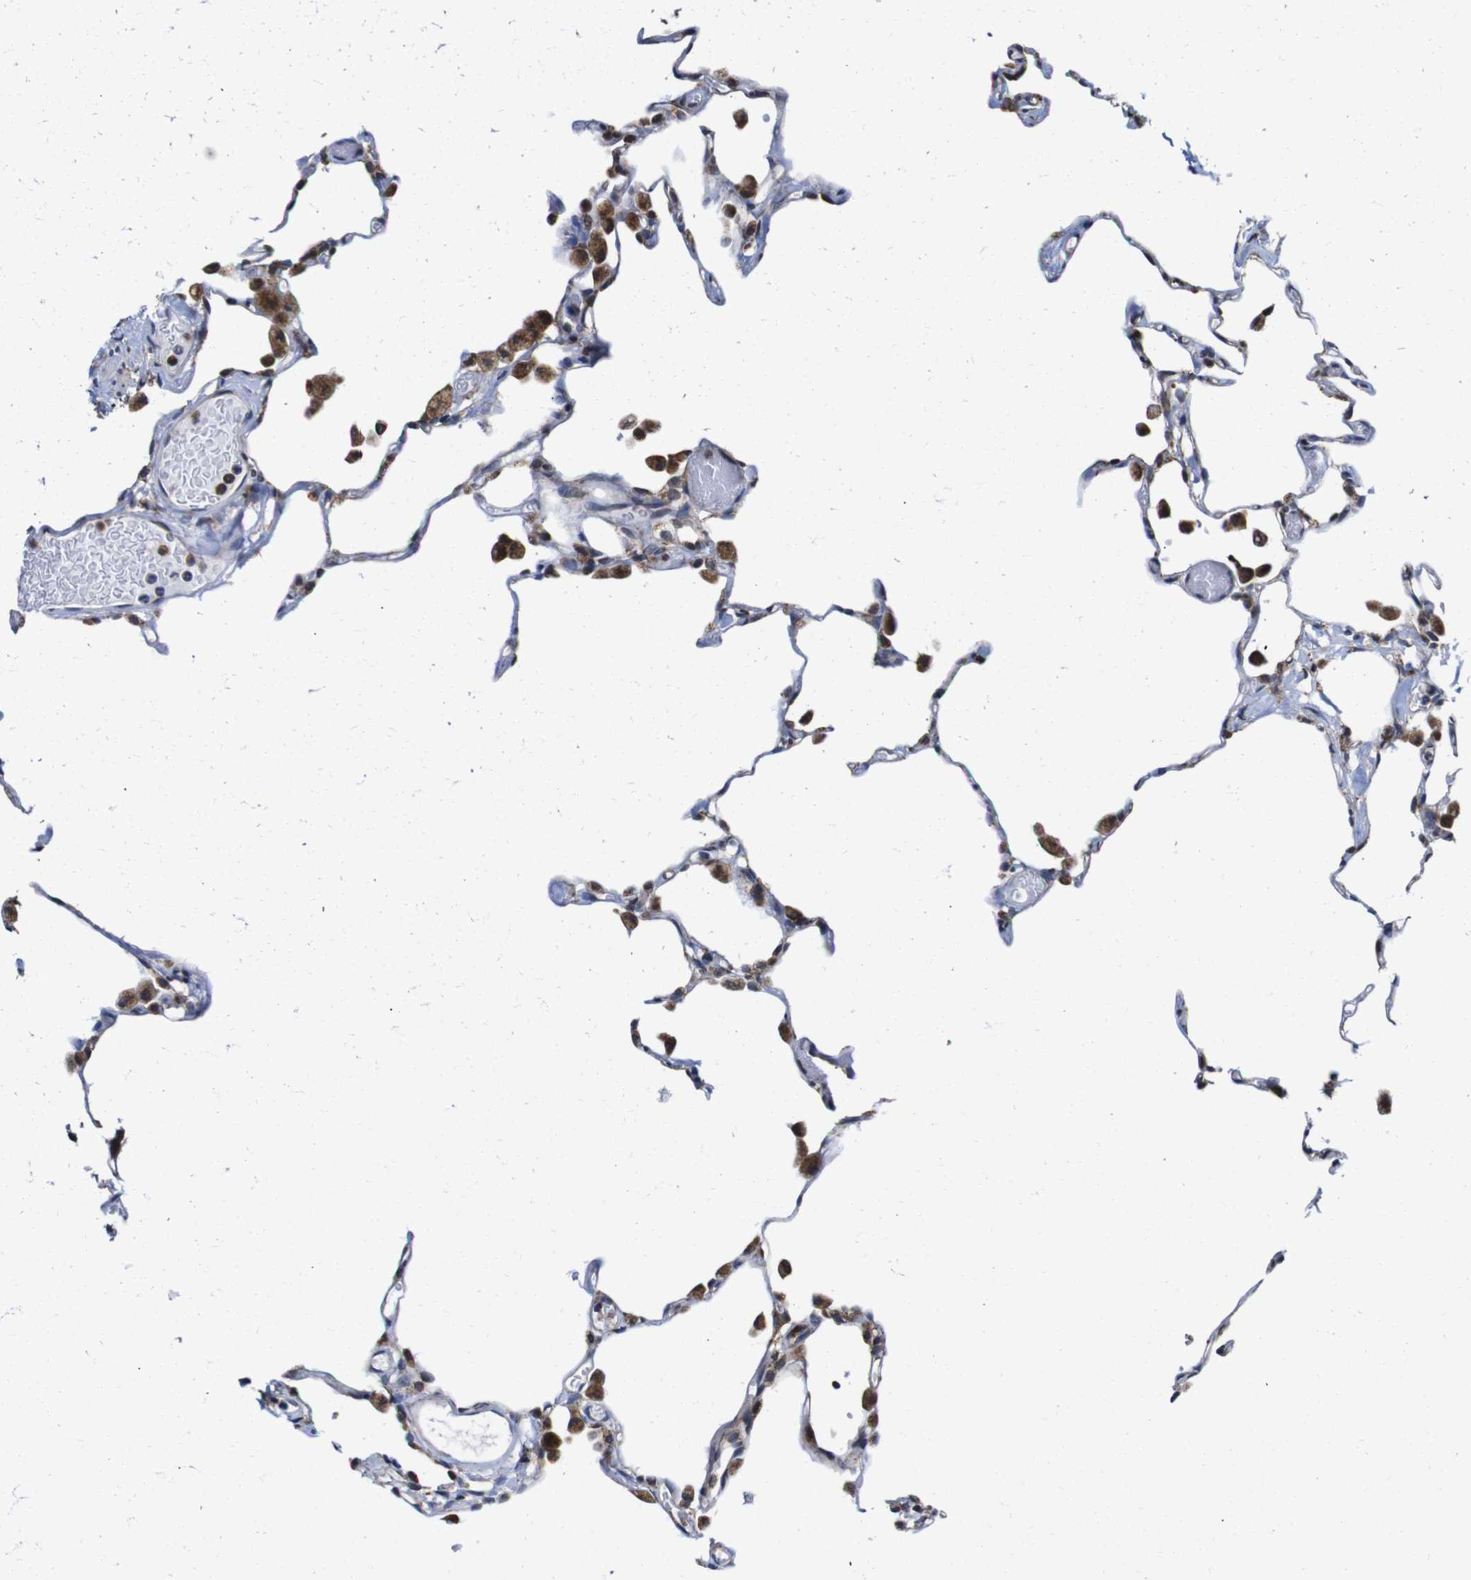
{"staining": {"intensity": "weak", "quantity": "25%-75%", "location": "cytoplasmic/membranous"}, "tissue": "lung", "cell_type": "Alveolar cells", "image_type": "normal", "snomed": [{"axis": "morphology", "description": "Normal tissue, NOS"}, {"axis": "topography", "description": "Lung"}], "caption": "Immunohistochemical staining of unremarkable lung shows low levels of weak cytoplasmic/membranous staining in approximately 25%-75% of alveolar cells.", "gene": "C17orf80", "patient": {"sex": "female", "age": 49}}